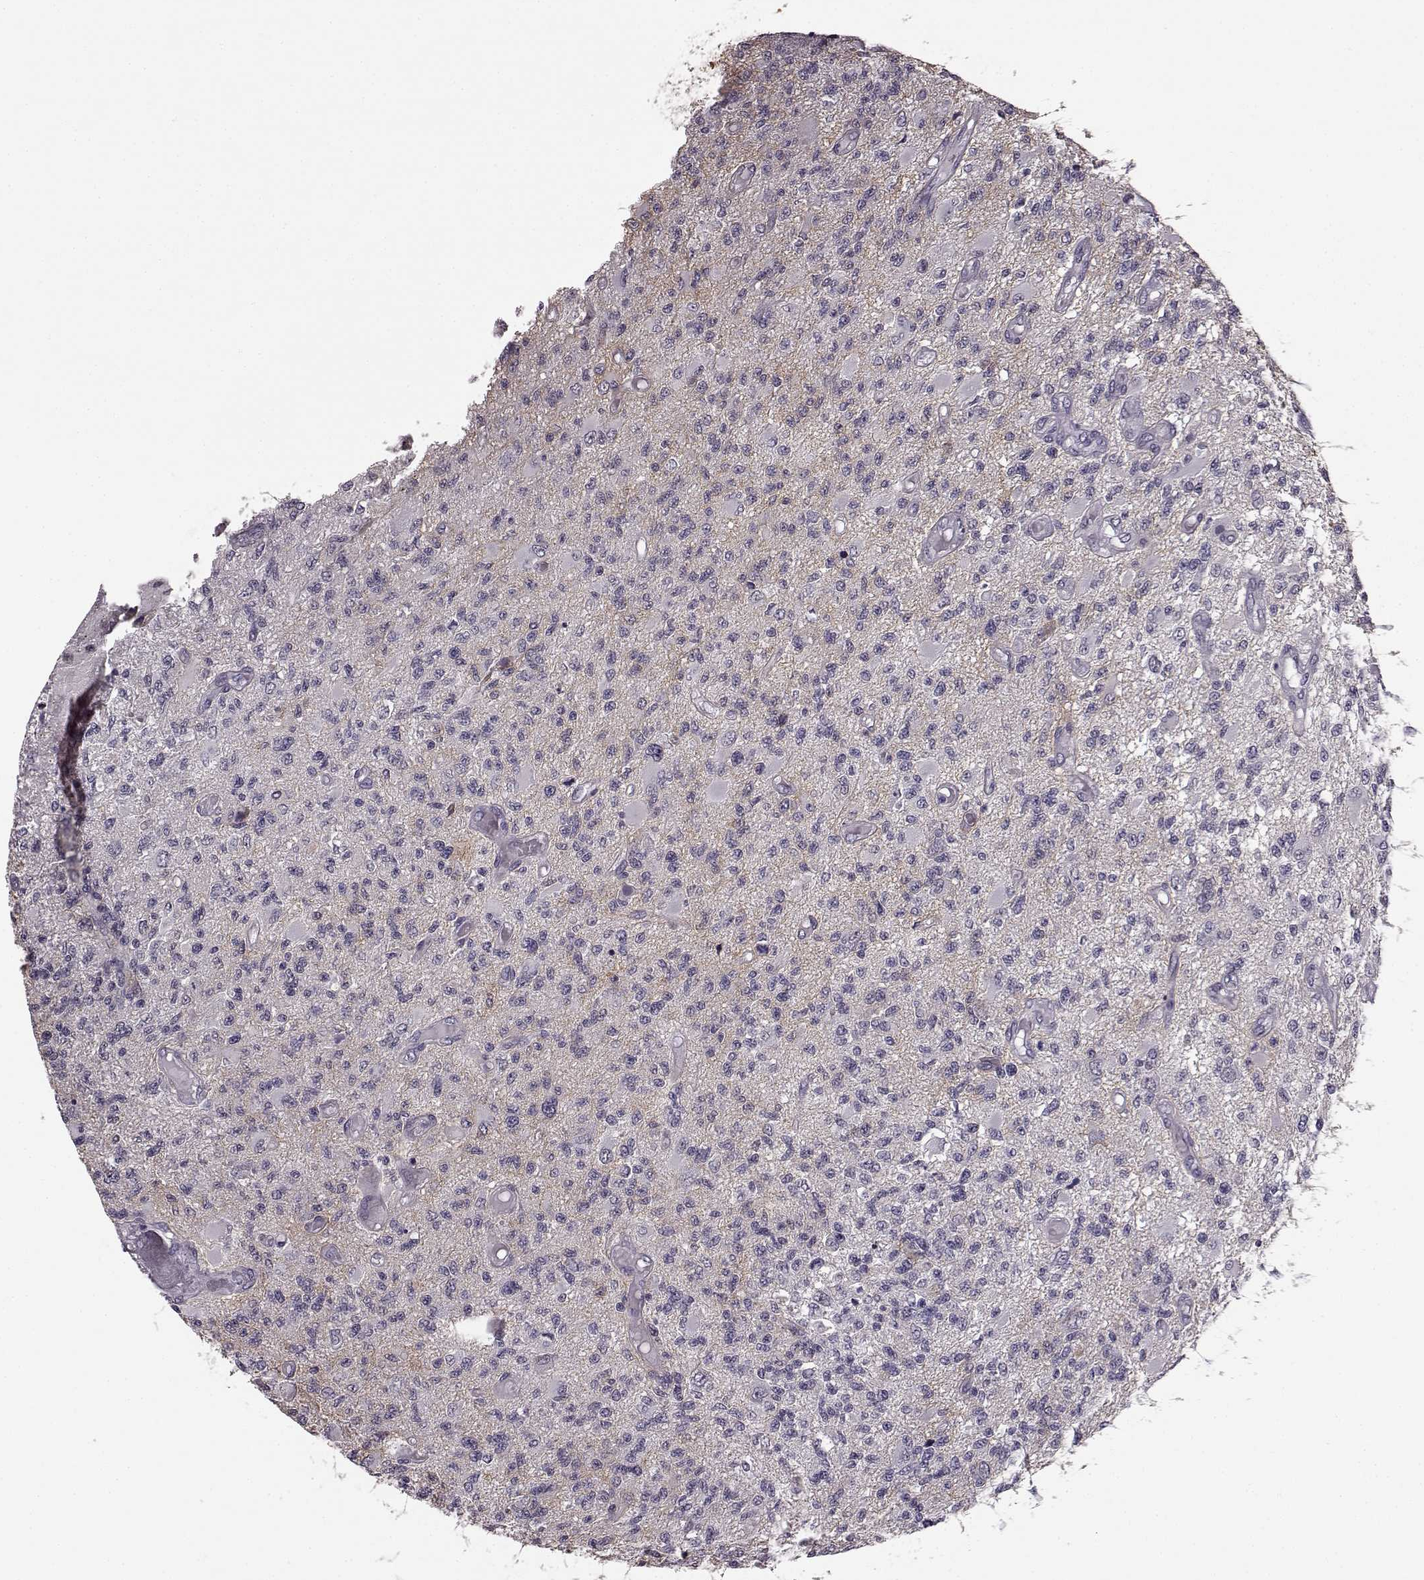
{"staining": {"intensity": "negative", "quantity": "none", "location": "none"}, "tissue": "glioma", "cell_type": "Tumor cells", "image_type": "cancer", "snomed": [{"axis": "morphology", "description": "Glioma, malignant, High grade"}, {"axis": "topography", "description": "Brain"}], "caption": "This is a image of immunohistochemistry staining of glioma, which shows no staining in tumor cells. (DAB (3,3'-diaminobenzidine) immunohistochemistry (IHC) visualized using brightfield microscopy, high magnification).", "gene": "SLCO3A1", "patient": {"sex": "female", "age": 63}}